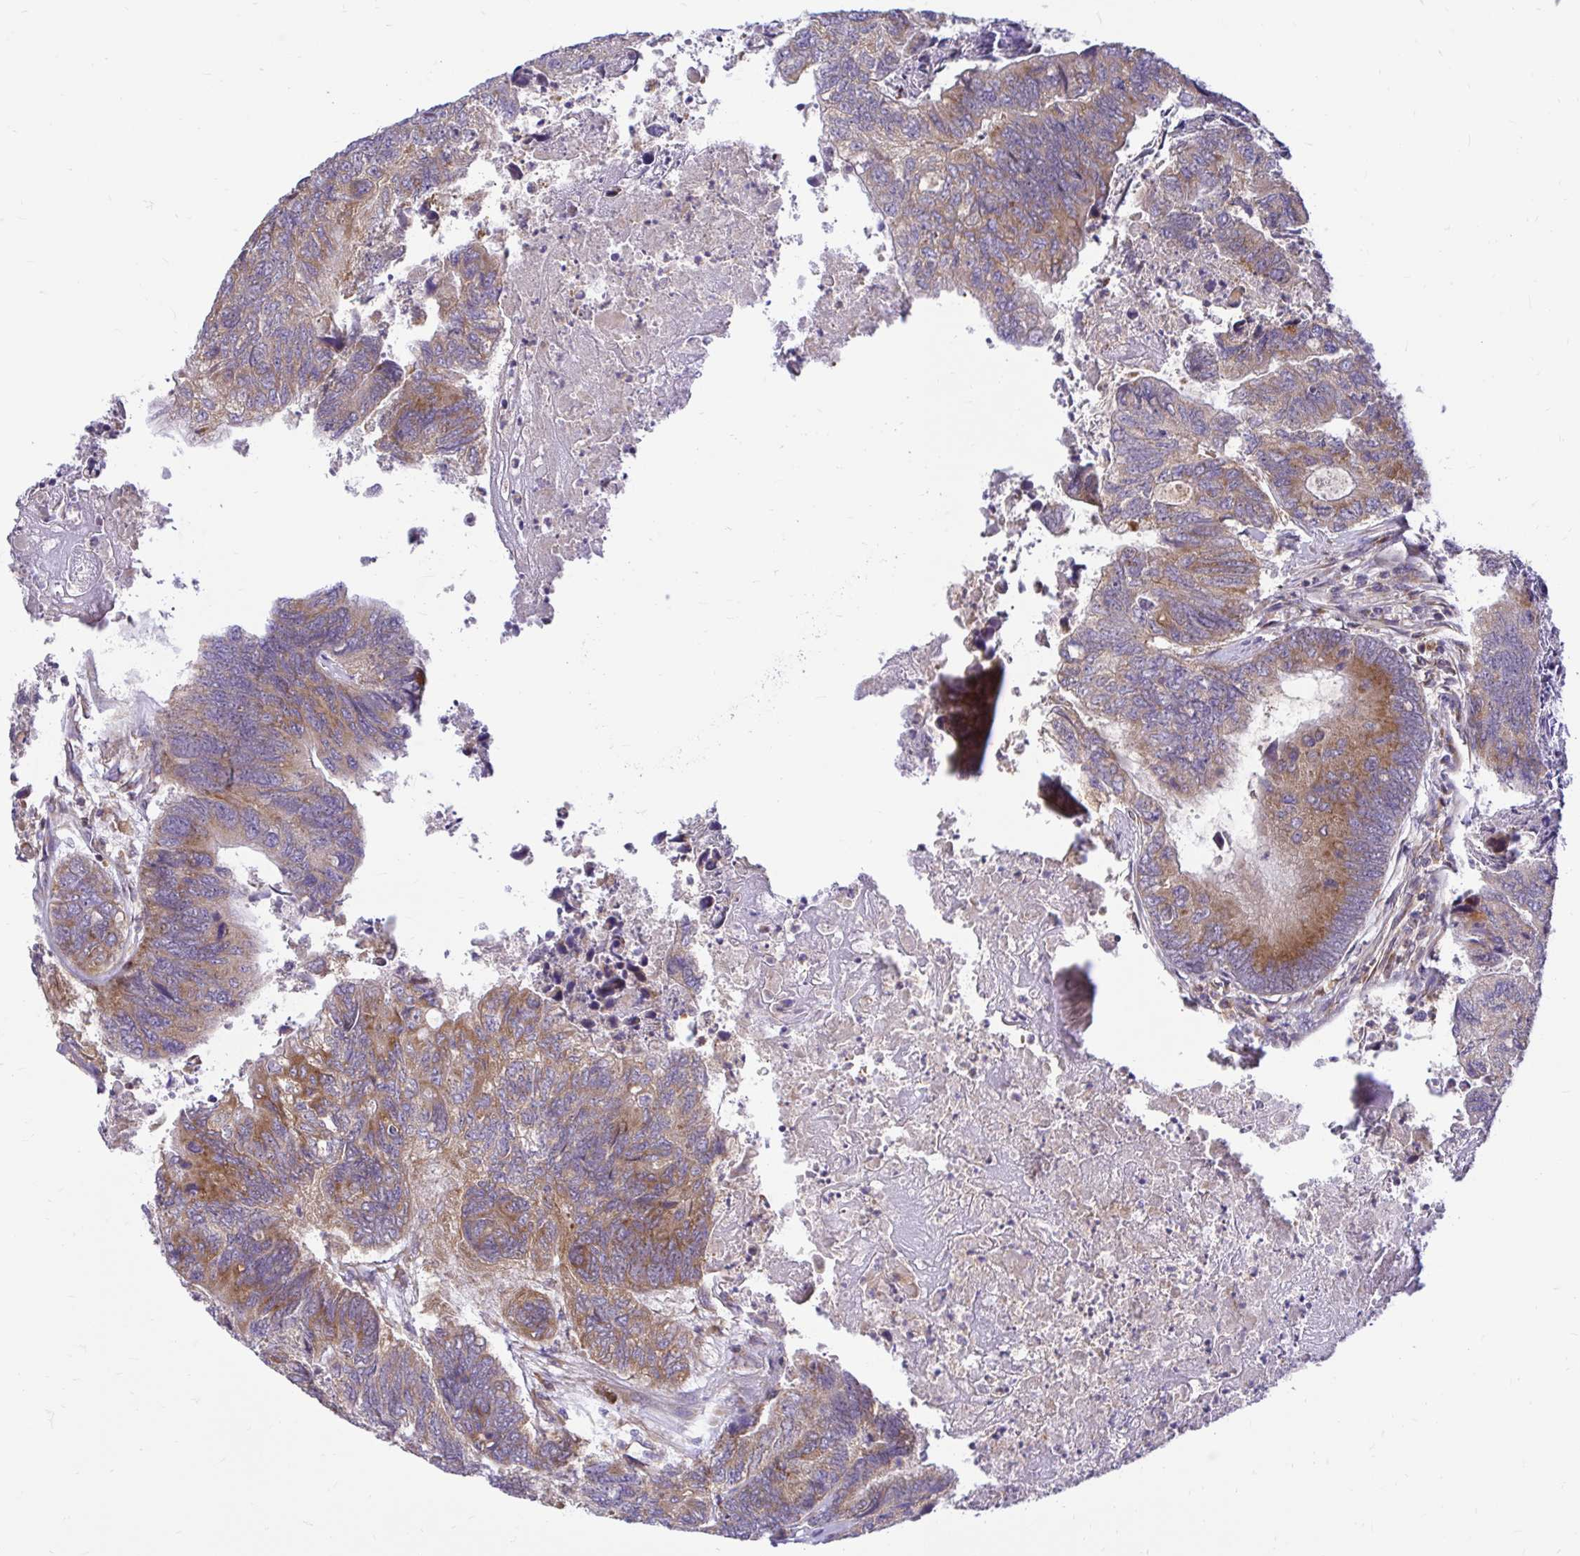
{"staining": {"intensity": "moderate", "quantity": ">75%", "location": "cytoplasmic/membranous"}, "tissue": "colorectal cancer", "cell_type": "Tumor cells", "image_type": "cancer", "snomed": [{"axis": "morphology", "description": "Adenocarcinoma, NOS"}, {"axis": "topography", "description": "Colon"}], "caption": "Protein expression analysis of human adenocarcinoma (colorectal) reveals moderate cytoplasmic/membranous positivity in approximately >75% of tumor cells. The staining was performed using DAB to visualize the protein expression in brown, while the nuclei were stained in blue with hematoxylin (Magnification: 20x).", "gene": "VTI1B", "patient": {"sex": "female", "age": 67}}